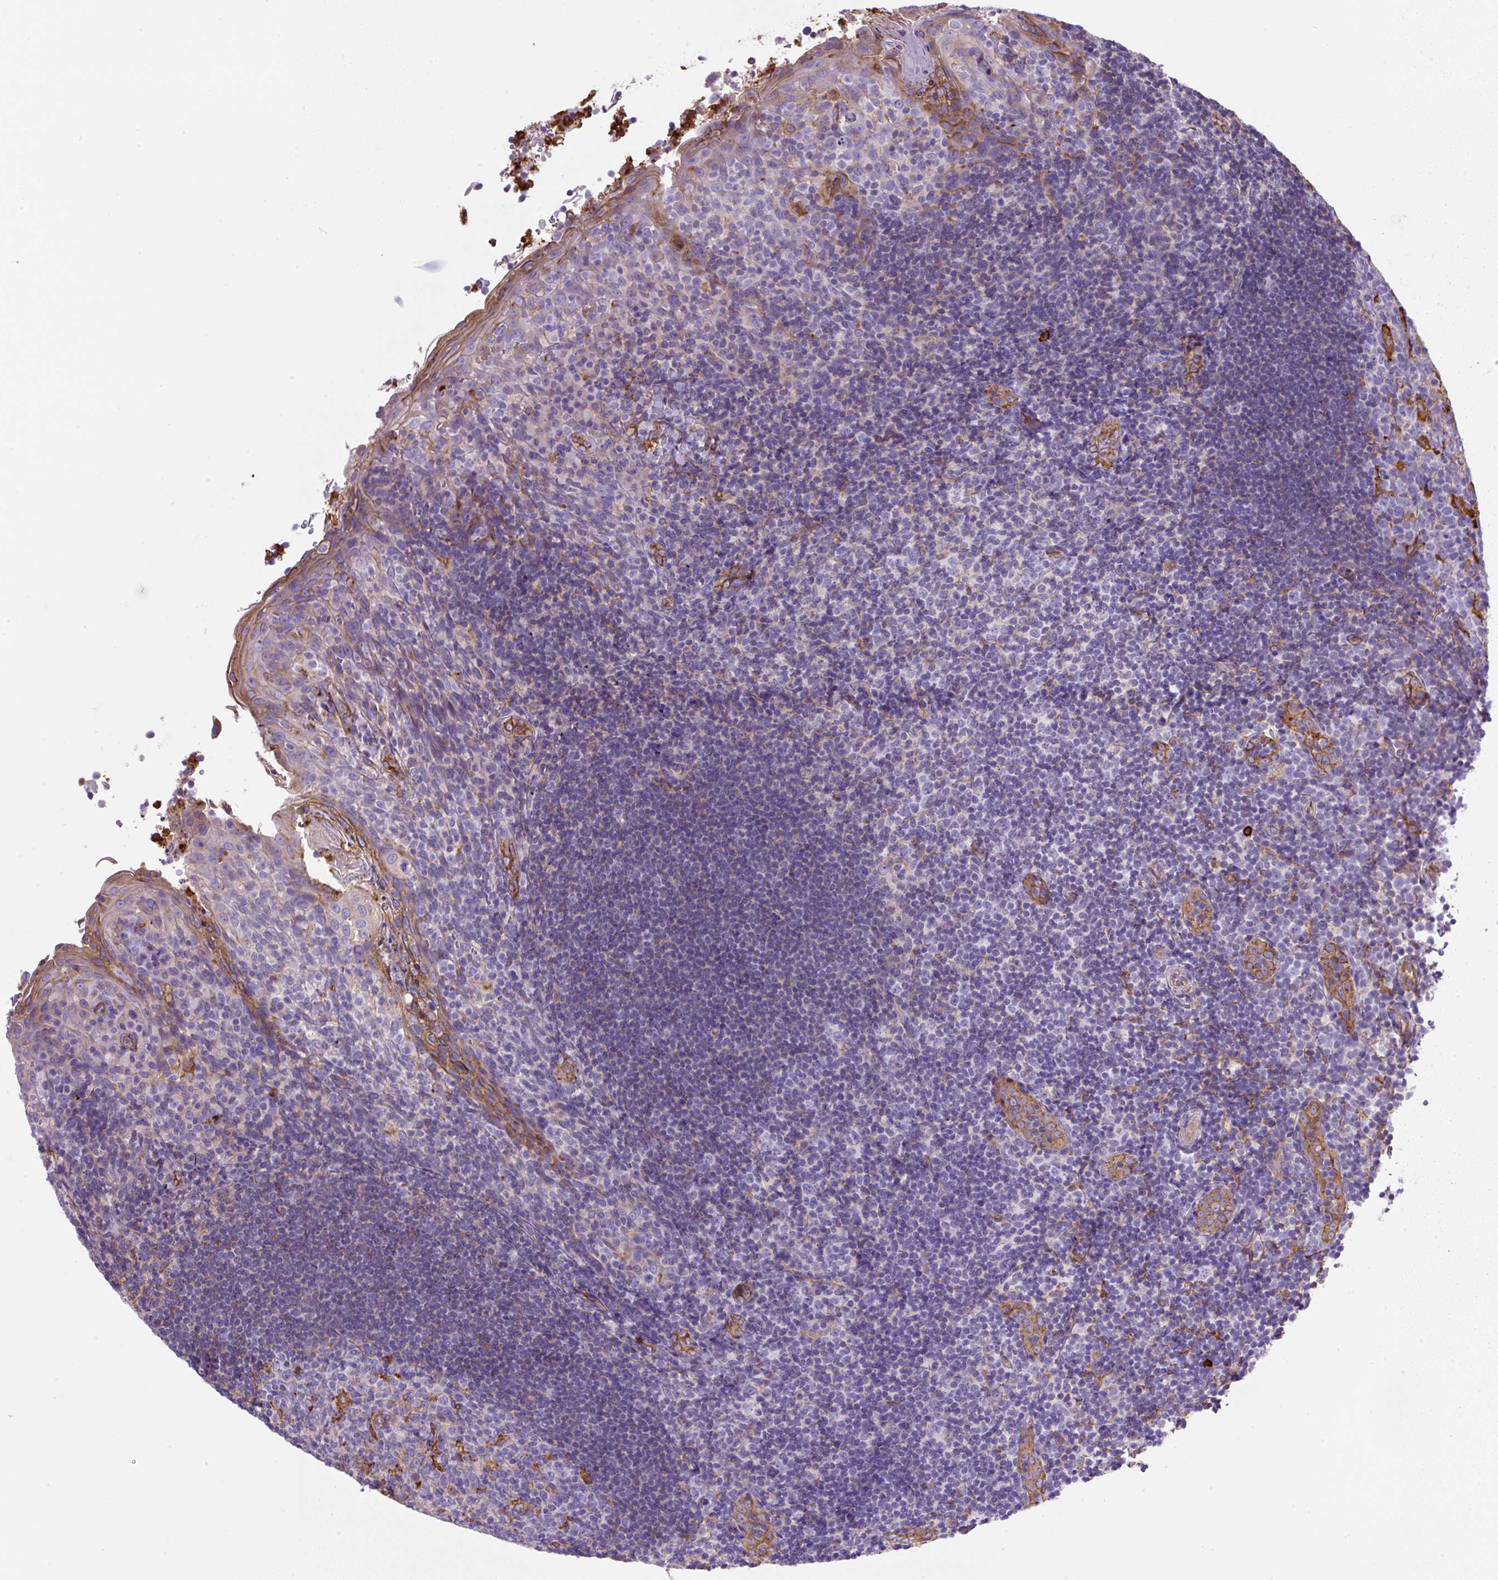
{"staining": {"intensity": "moderate", "quantity": "<25%", "location": "cytoplasmic/membranous"}, "tissue": "tonsil", "cell_type": "Germinal center cells", "image_type": "normal", "snomed": [{"axis": "morphology", "description": "Normal tissue, NOS"}, {"axis": "topography", "description": "Tonsil"}], "caption": "Immunohistochemical staining of benign tonsil reveals <25% levels of moderate cytoplasmic/membranous protein expression in approximately <25% of germinal center cells.", "gene": "MAGEB5", "patient": {"sex": "female", "age": 10}}